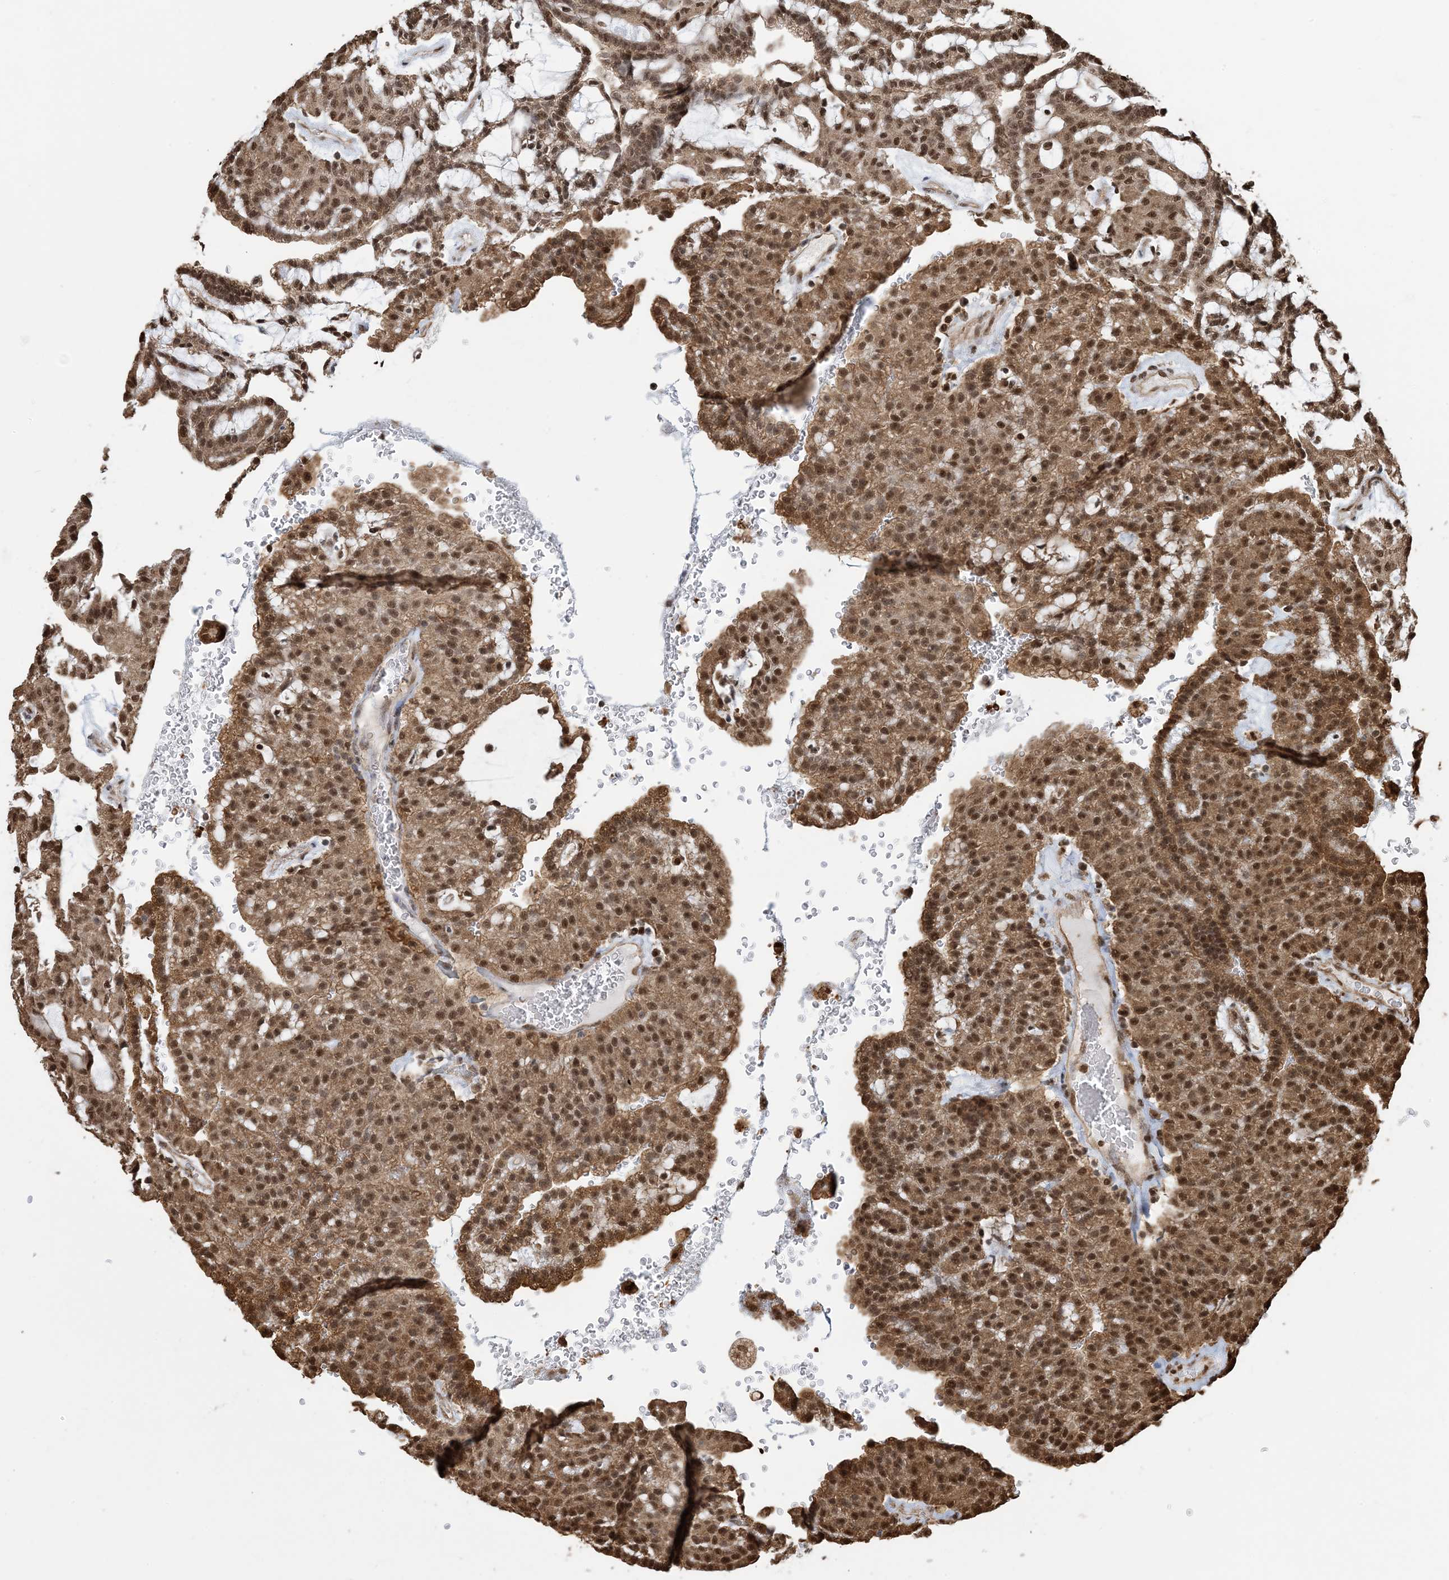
{"staining": {"intensity": "strong", "quantity": ">75%", "location": "cytoplasmic/membranous,nuclear"}, "tissue": "renal cancer", "cell_type": "Tumor cells", "image_type": "cancer", "snomed": [{"axis": "morphology", "description": "Adenocarcinoma, NOS"}, {"axis": "topography", "description": "Kidney"}], "caption": "Immunohistochemical staining of renal cancer reveals high levels of strong cytoplasmic/membranous and nuclear positivity in approximately >75% of tumor cells.", "gene": "HSPA1A", "patient": {"sex": "male", "age": 63}}